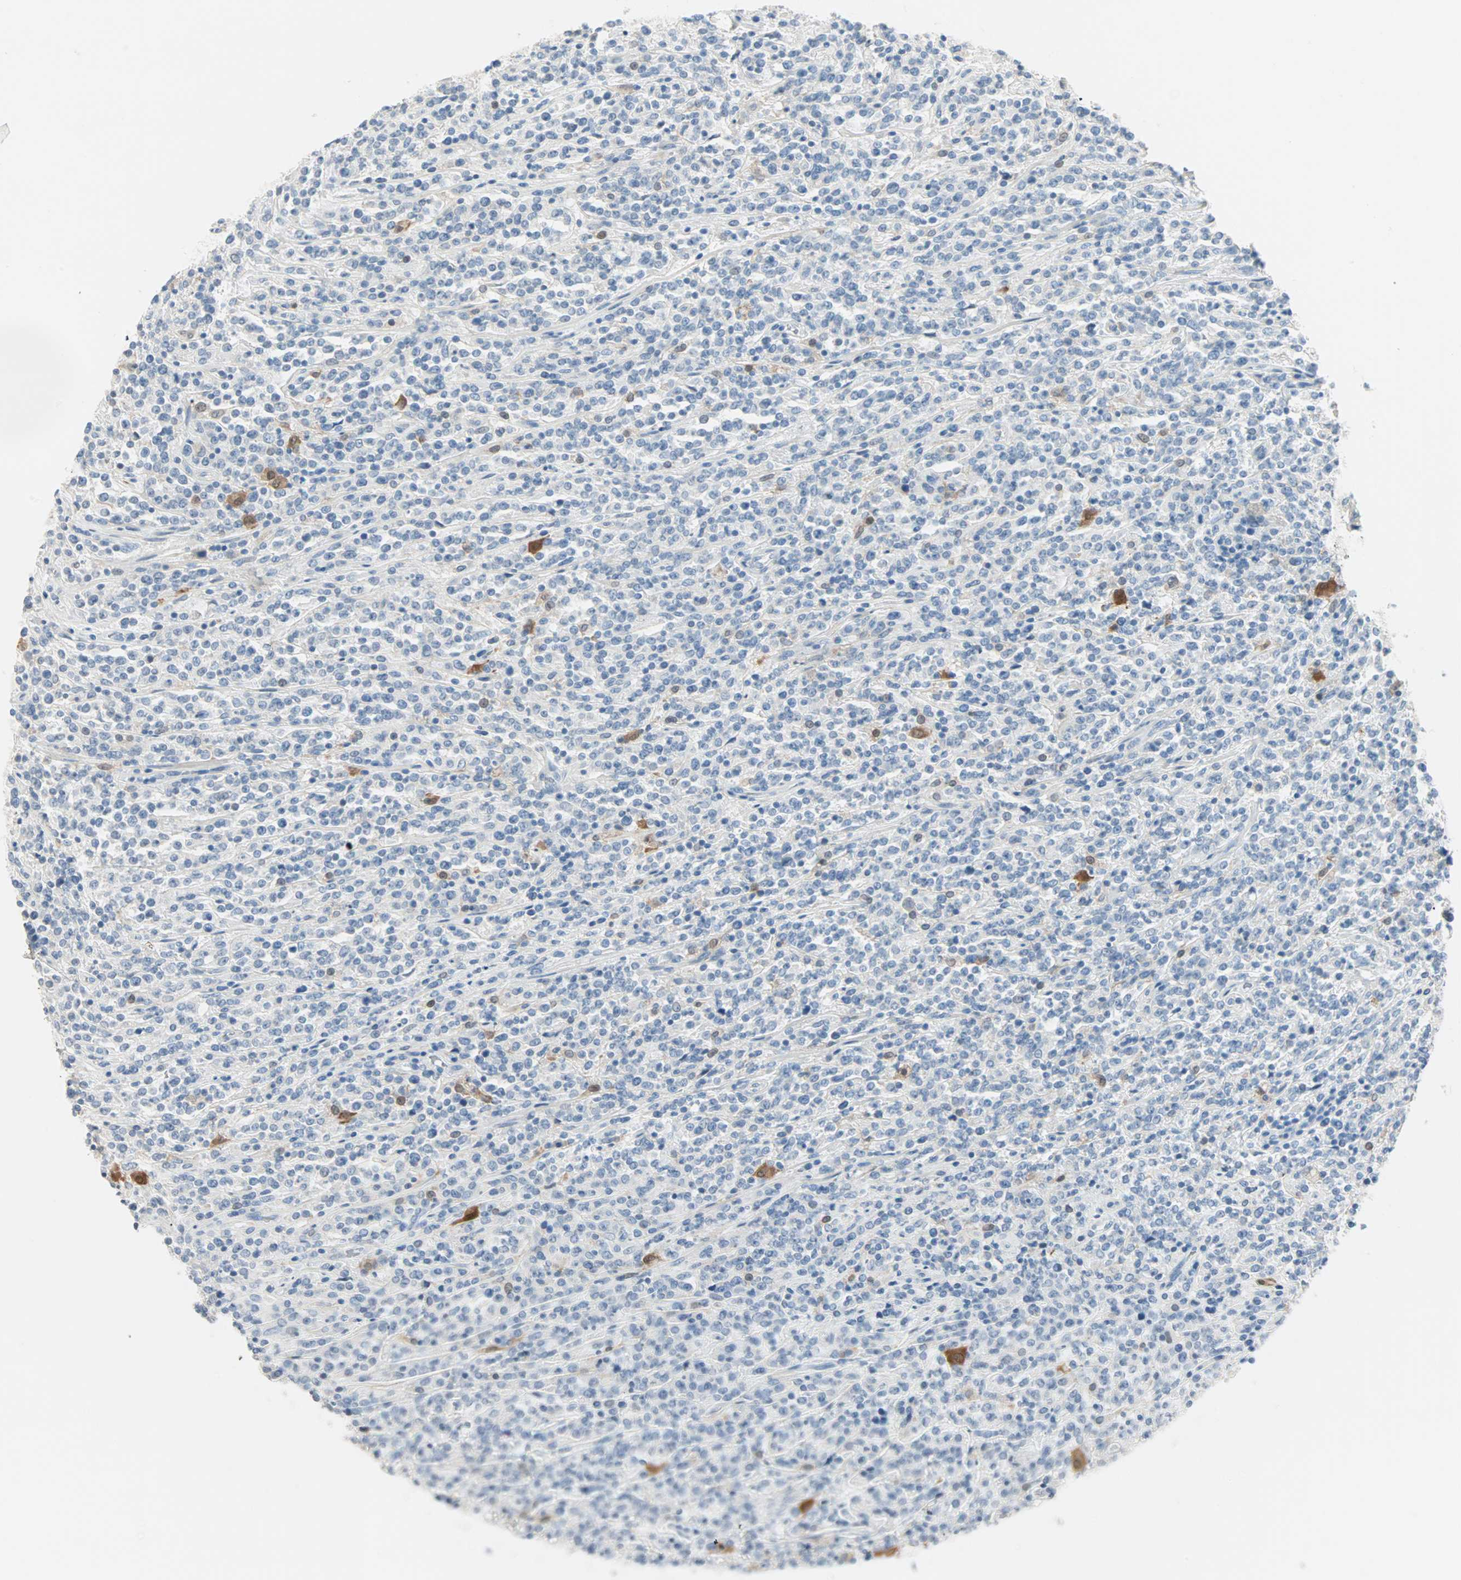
{"staining": {"intensity": "negative", "quantity": "none", "location": "none"}, "tissue": "lymphoma", "cell_type": "Tumor cells", "image_type": "cancer", "snomed": [{"axis": "morphology", "description": "Malignant lymphoma, non-Hodgkin's type, High grade"}, {"axis": "topography", "description": "Soft tissue"}], "caption": "Human high-grade malignant lymphoma, non-Hodgkin's type stained for a protein using IHC displays no positivity in tumor cells.", "gene": "SULT1C2", "patient": {"sex": "male", "age": 18}}